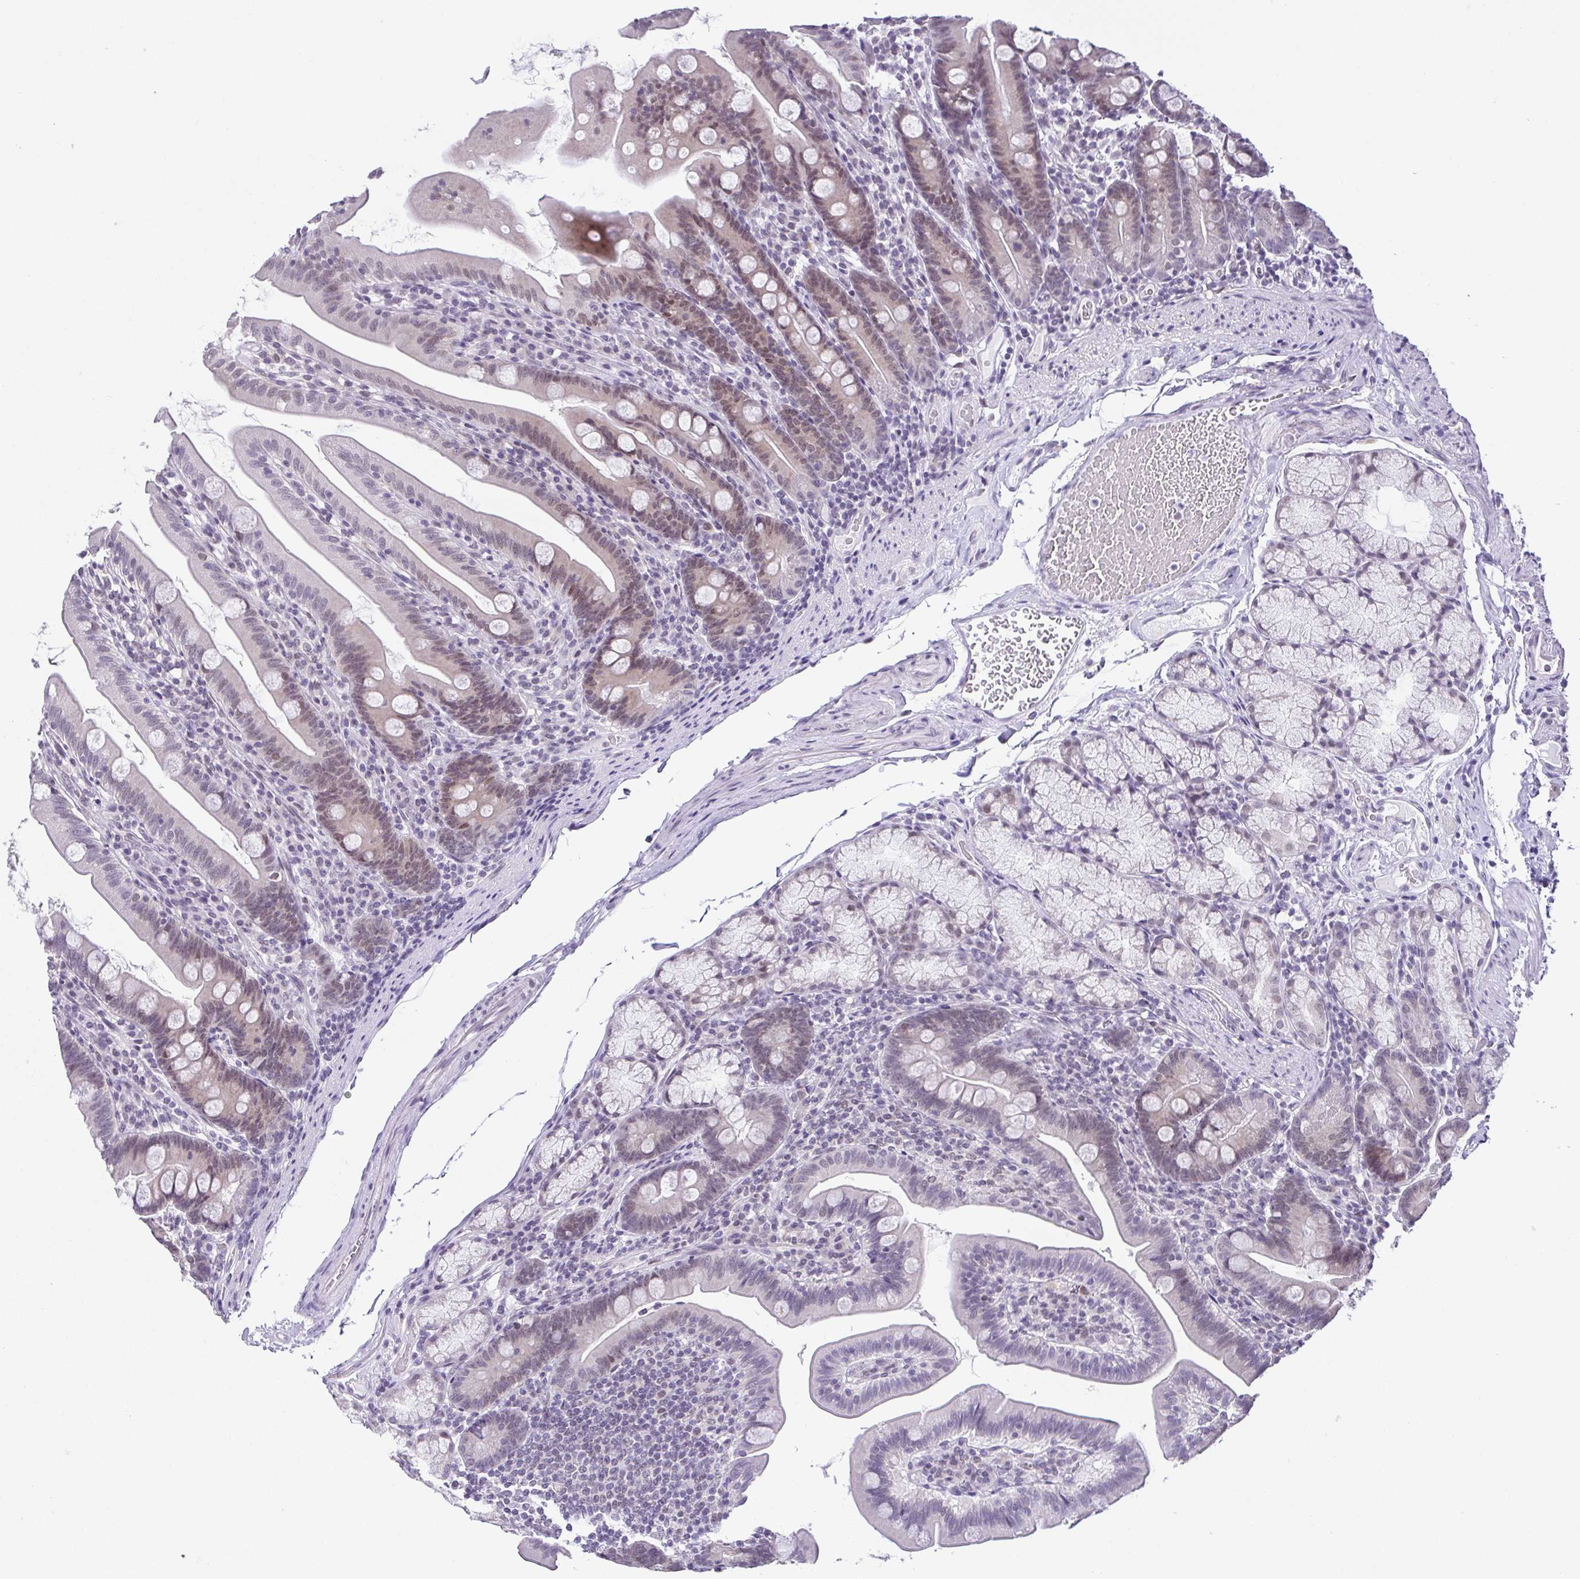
{"staining": {"intensity": "weak", "quantity": "25%-75%", "location": "nuclear"}, "tissue": "duodenum", "cell_type": "Glandular cells", "image_type": "normal", "snomed": [{"axis": "morphology", "description": "Normal tissue, NOS"}, {"axis": "topography", "description": "Duodenum"}], "caption": "Human duodenum stained with a brown dye exhibits weak nuclear positive positivity in approximately 25%-75% of glandular cells.", "gene": "RBM3", "patient": {"sex": "female", "age": 67}}